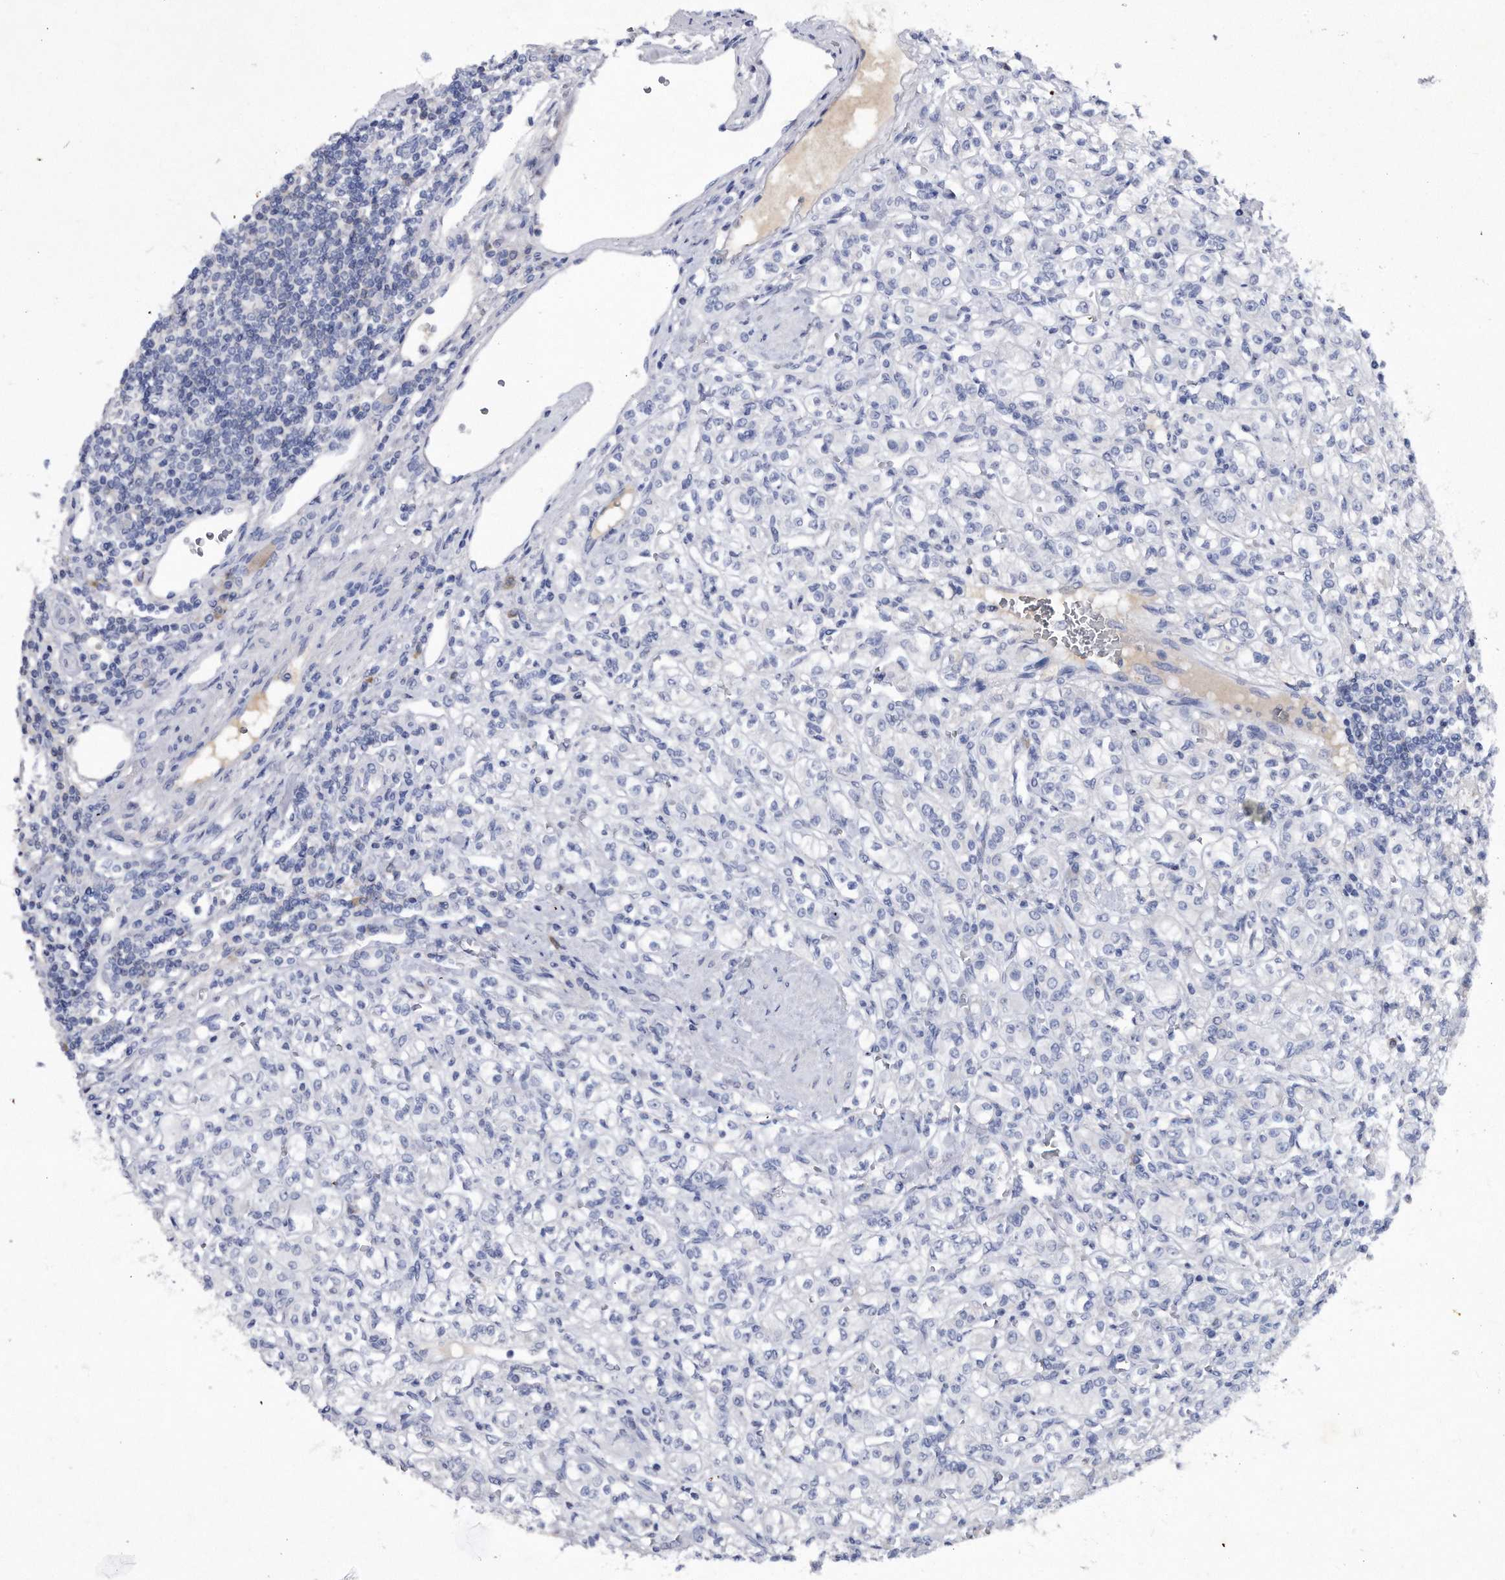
{"staining": {"intensity": "negative", "quantity": "none", "location": "none"}, "tissue": "renal cancer", "cell_type": "Tumor cells", "image_type": "cancer", "snomed": [{"axis": "morphology", "description": "Adenocarcinoma, NOS"}, {"axis": "topography", "description": "Kidney"}], "caption": "High power microscopy micrograph of an immunohistochemistry (IHC) photomicrograph of renal cancer (adenocarcinoma), revealing no significant expression in tumor cells.", "gene": "ASNS", "patient": {"sex": "male", "age": 77}}